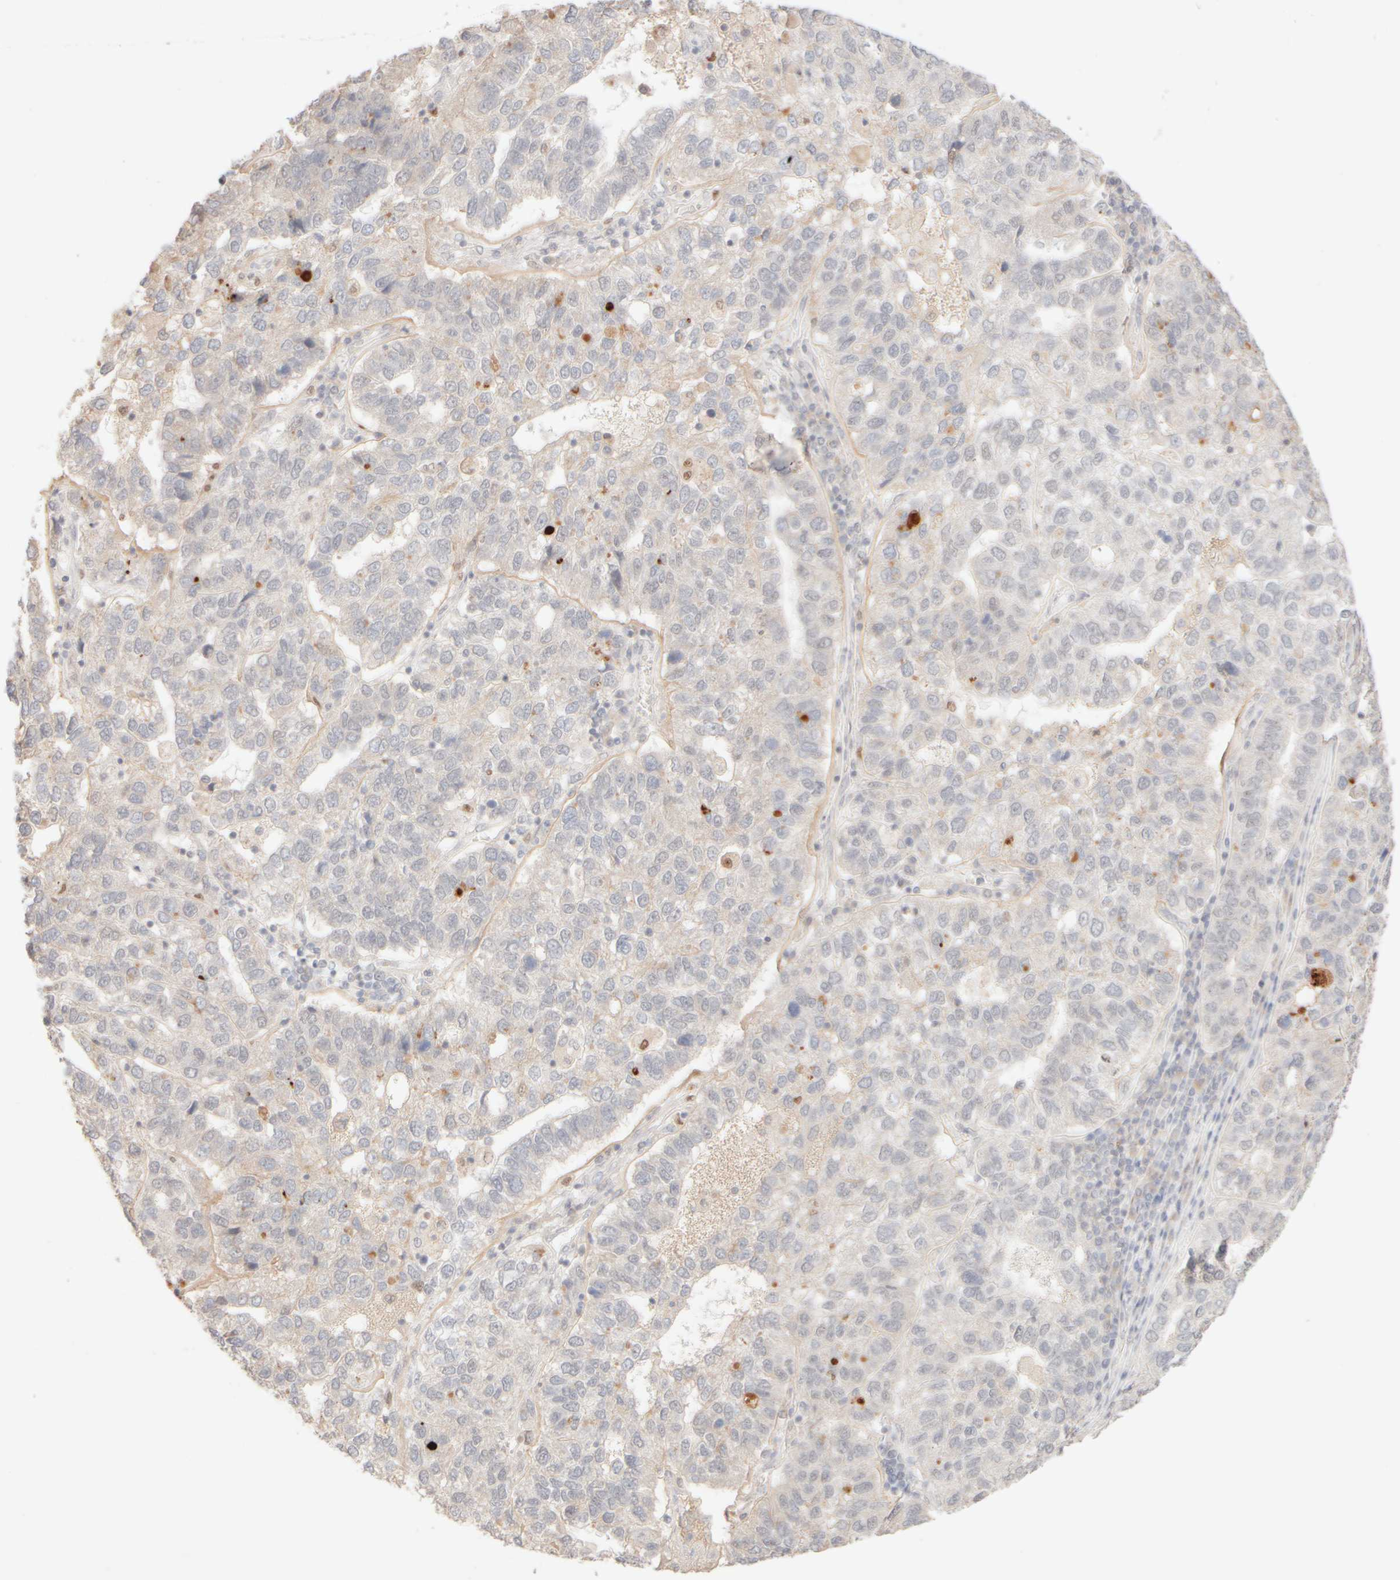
{"staining": {"intensity": "negative", "quantity": "none", "location": "none"}, "tissue": "pancreatic cancer", "cell_type": "Tumor cells", "image_type": "cancer", "snomed": [{"axis": "morphology", "description": "Adenocarcinoma, NOS"}, {"axis": "topography", "description": "Pancreas"}], "caption": "High power microscopy photomicrograph of an immunohistochemistry histopathology image of pancreatic cancer, revealing no significant staining in tumor cells.", "gene": "SNTB1", "patient": {"sex": "female", "age": 61}}